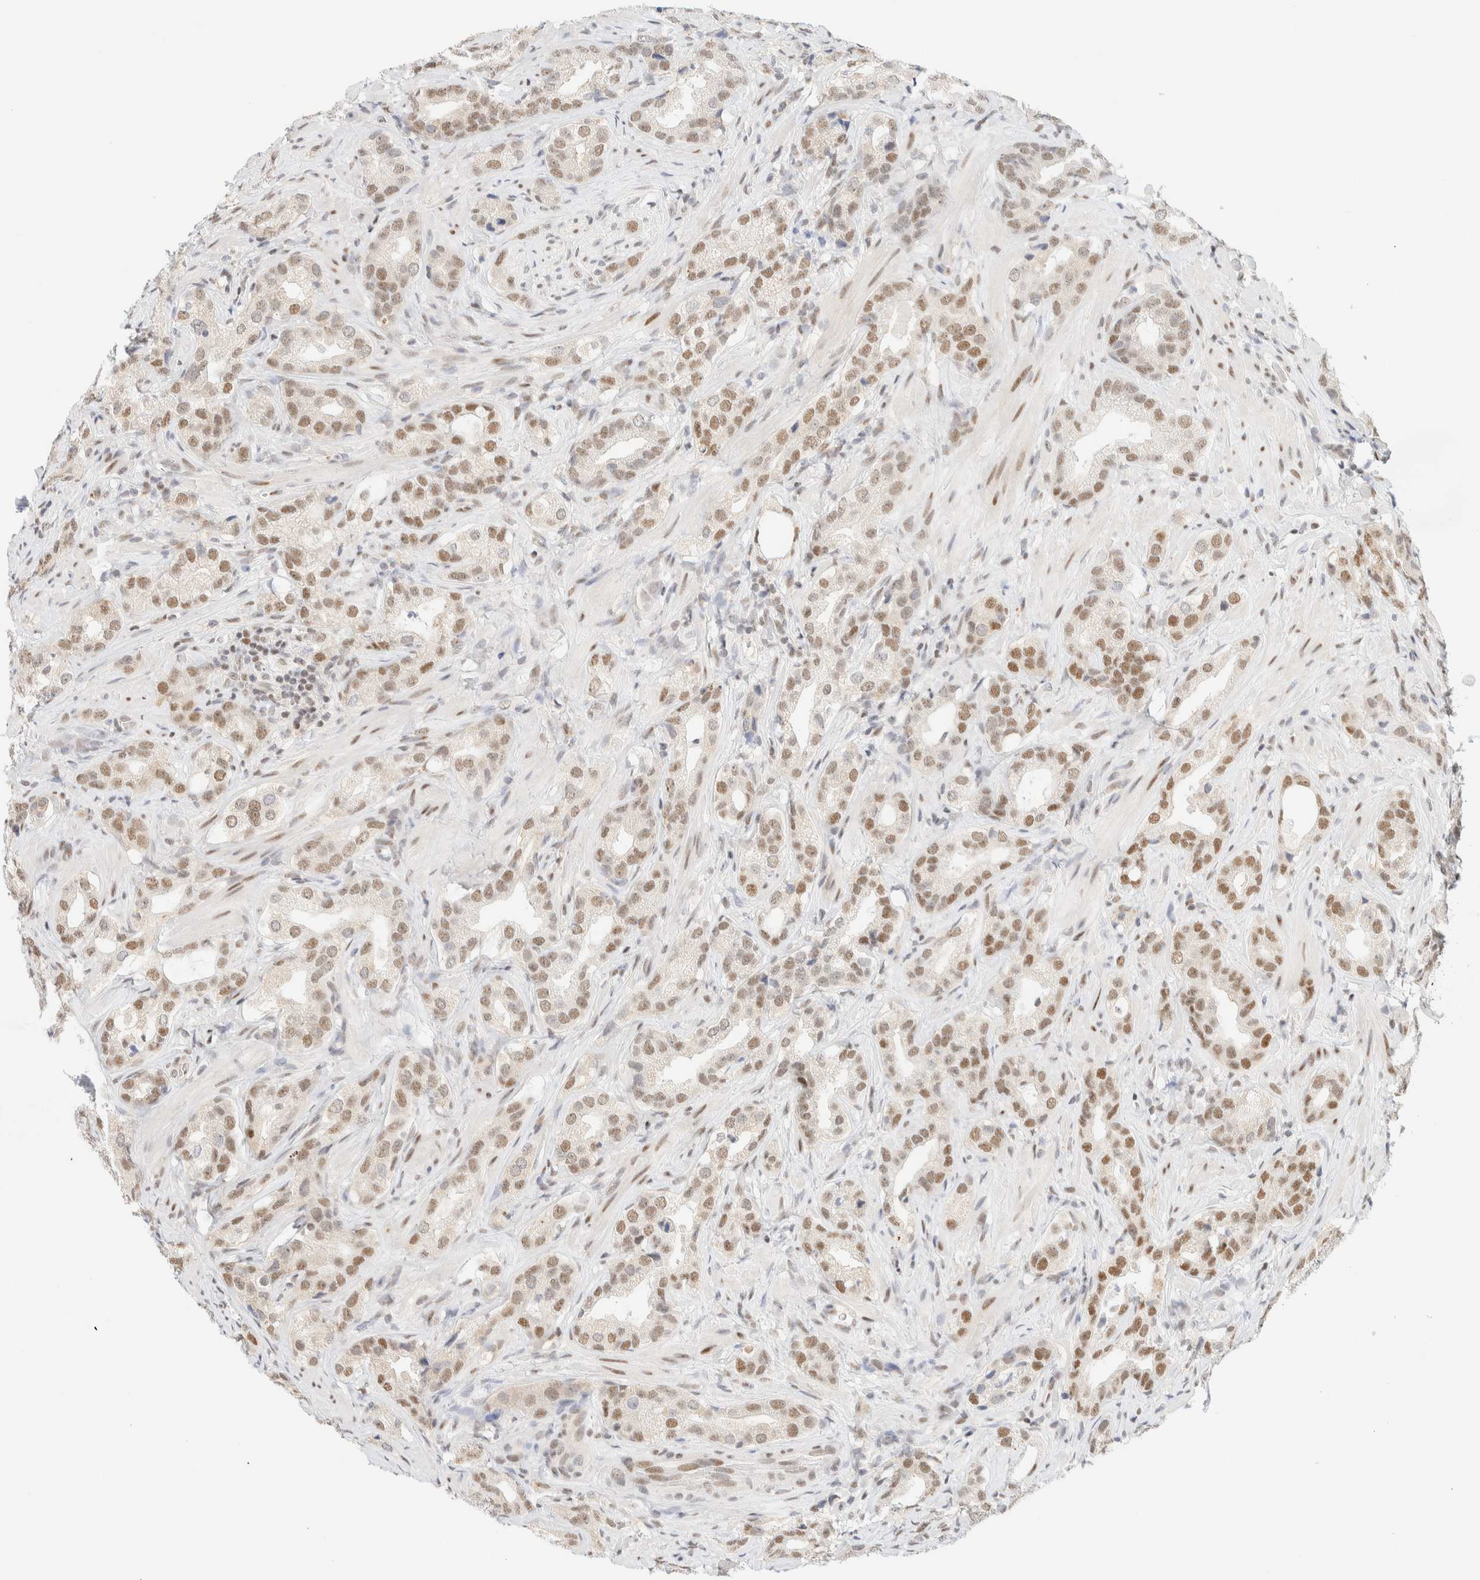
{"staining": {"intensity": "moderate", "quantity": "25%-75%", "location": "nuclear"}, "tissue": "prostate cancer", "cell_type": "Tumor cells", "image_type": "cancer", "snomed": [{"axis": "morphology", "description": "Adenocarcinoma, High grade"}, {"axis": "topography", "description": "Prostate"}], "caption": "Protein expression analysis of human high-grade adenocarcinoma (prostate) reveals moderate nuclear expression in about 25%-75% of tumor cells.", "gene": "PYGO2", "patient": {"sex": "male", "age": 63}}